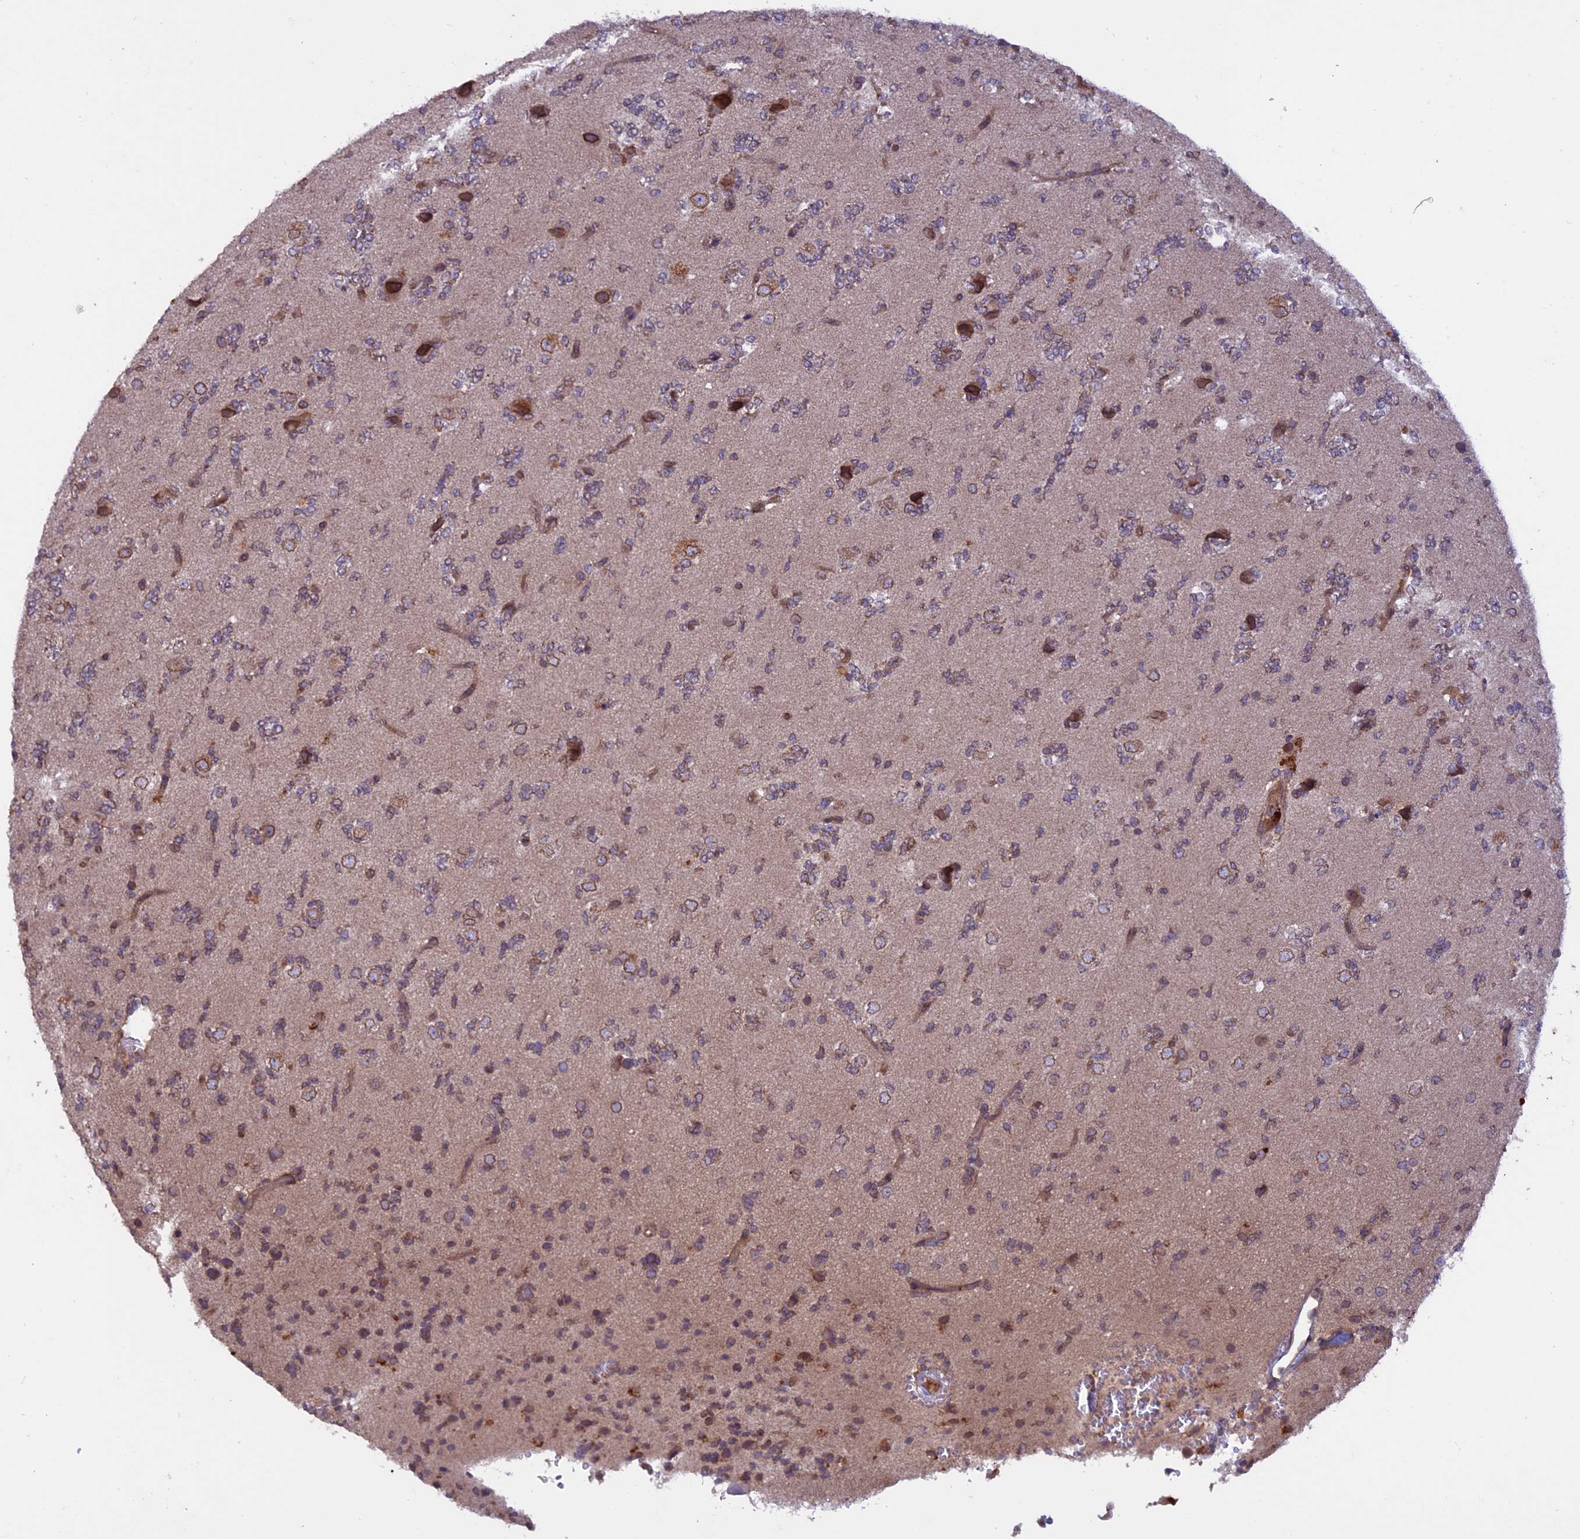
{"staining": {"intensity": "weak", "quantity": "25%-75%", "location": "cytoplasmic/membranous,nuclear"}, "tissue": "glioma", "cell_type": "Tumor cells", "image_type": "cancer", "snomed": [{"axis": "morphology", "description": "Glioma, malignant, High grade"}, {"axis": "topography", "description": "Brain"}], "caption": "About 25%-75% of tumor cells in malignant glioma (high-grade) reveal weak cytoplasmic/membranous and nuclear protein expression as visualized by brown immunohistochemical staining.", "gene": "CCDC125", "patient": {"sex": "female", "age": 62}}